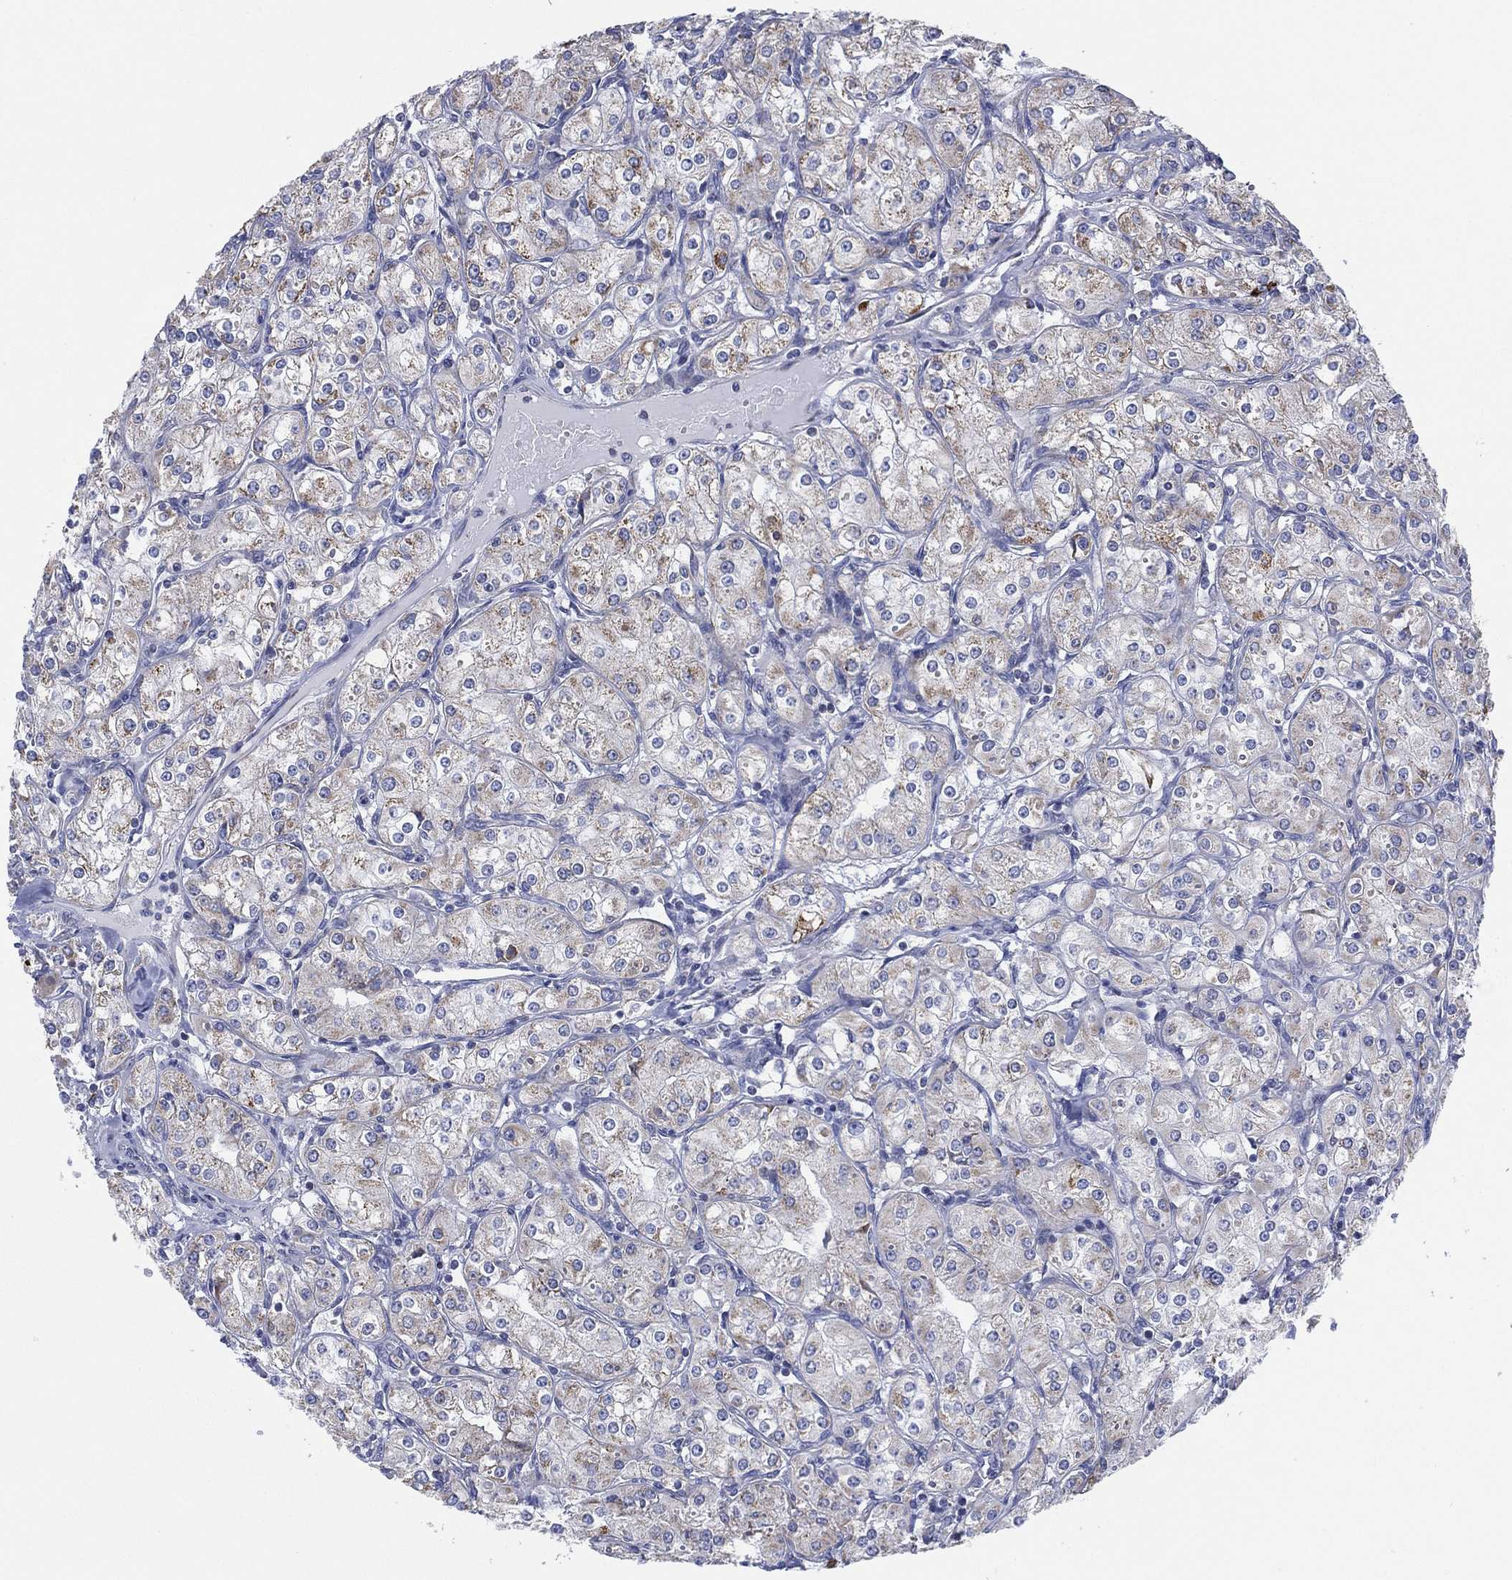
{"staining": {"intensity": "weak", "quantity": "<25%", "location": "cytoplasmic/membranous"}, "tissue": "renal cancer", "cell_type": "Tumor cells", "image_type": "cancer", "snomed": [{"axis": "morphology", "description": "Adenocarcinoma, NOS"}, {"axis": "topography", "description": "Kidney"}], "caption": "Histopathology image shows no protein expression in tumor cells of renal cancer tissue. Brightfield microscopy of immunohistochemistry (IHC) stained with DAB (brown) and hematoxylin (blue), captured at high magnification.", "gene": "INA", "patient": {"sex": "male", "age": 77}}